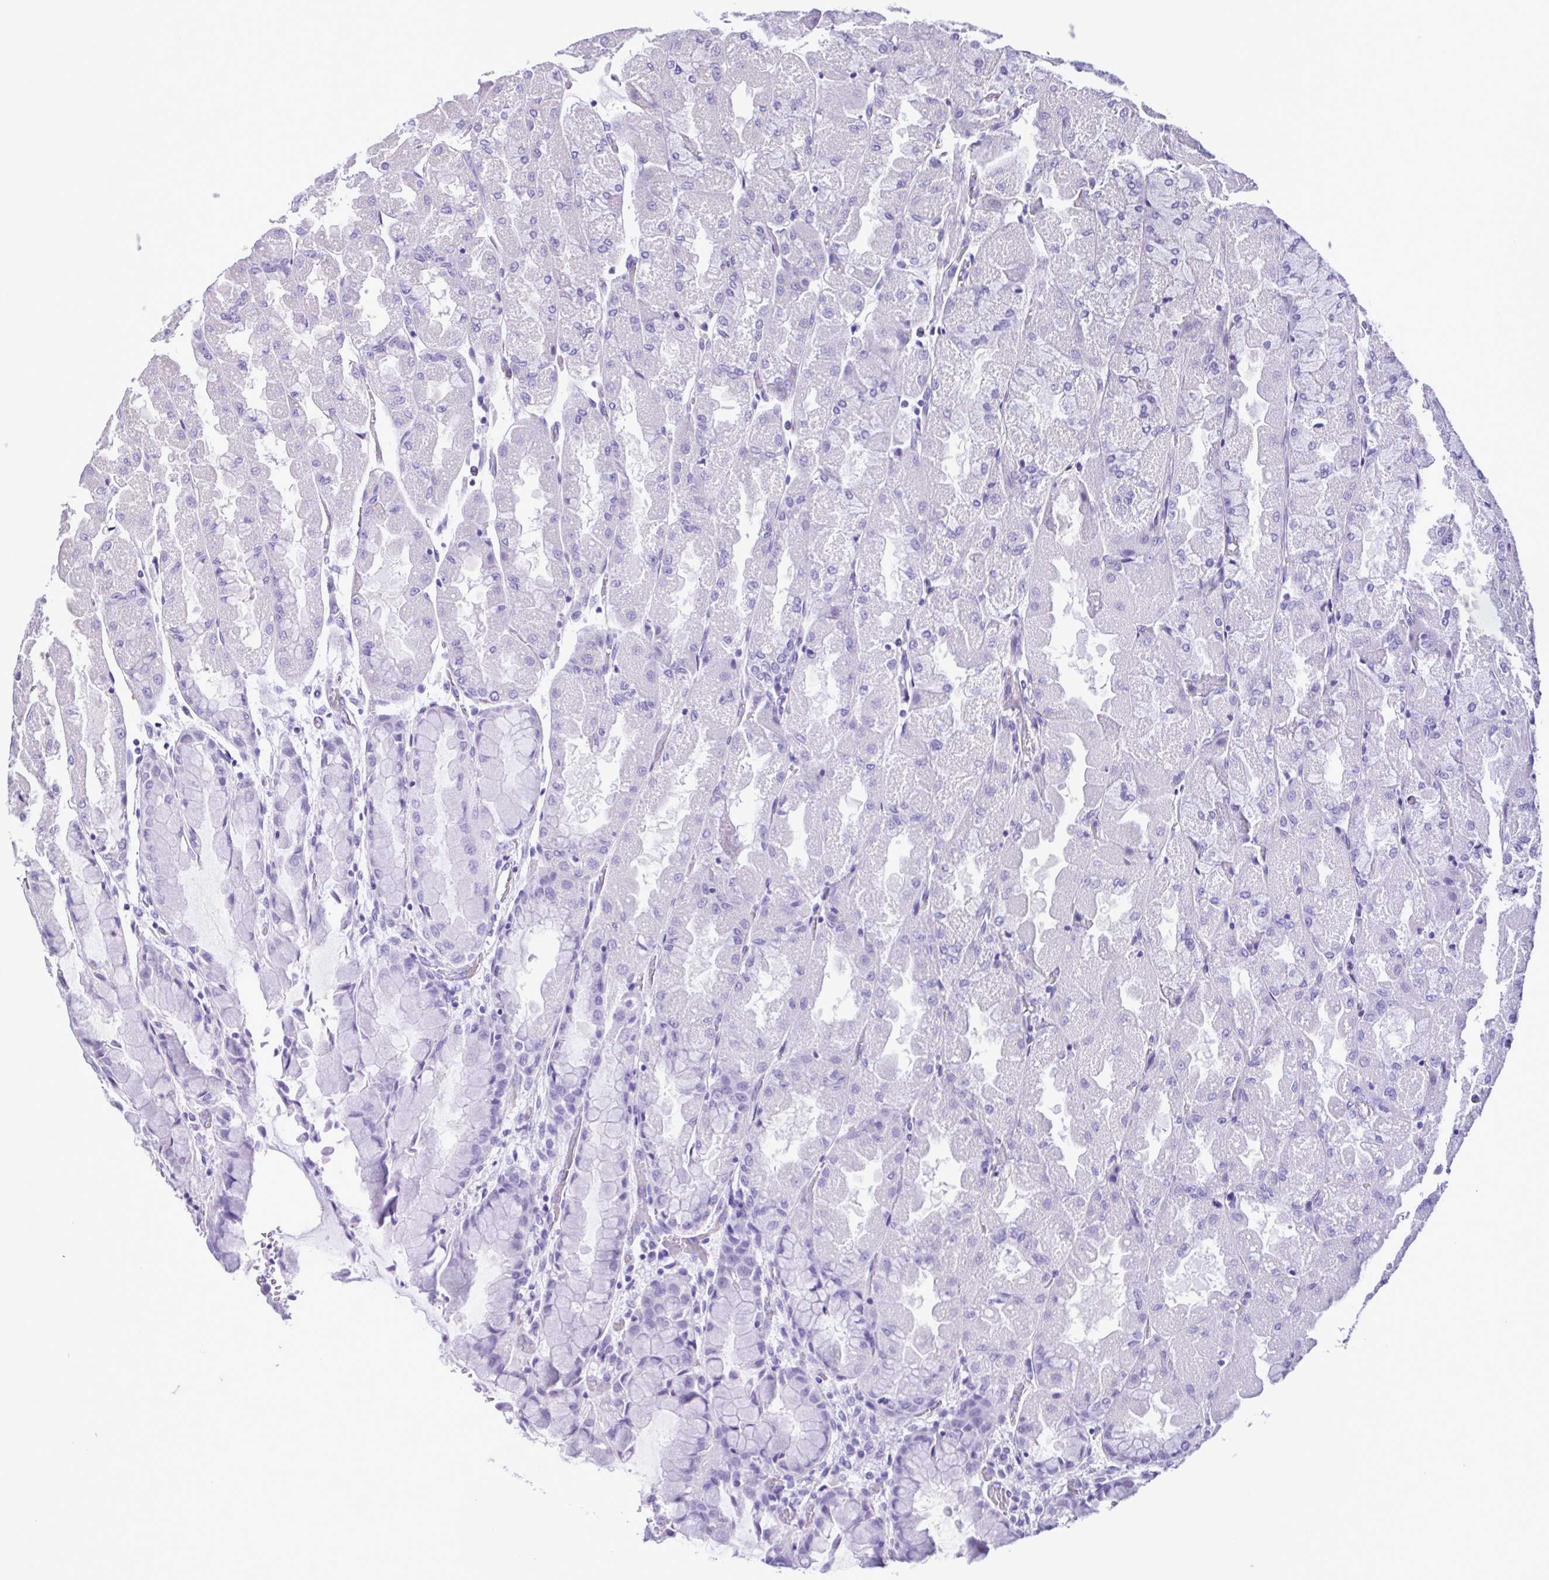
{"staining": {"intensity": "negative", "quantity": "none", "location": "none"}, "tissue": "stomach", "cell_type": "Glandular cells", "image_type": "normal", "snomed": [{"axis": "morphology", "description": "Normal tissue, NOS"}, {"axis": "topography", "description": "Stomach"}], "caption": "DAB (3,3'-diaminobenzidine) immunohistochemical staining of benign human stomach reveals no significant staining in glandular cells.", "gene": "CBY2", "patient": {"sex": "female", "age": 61}}